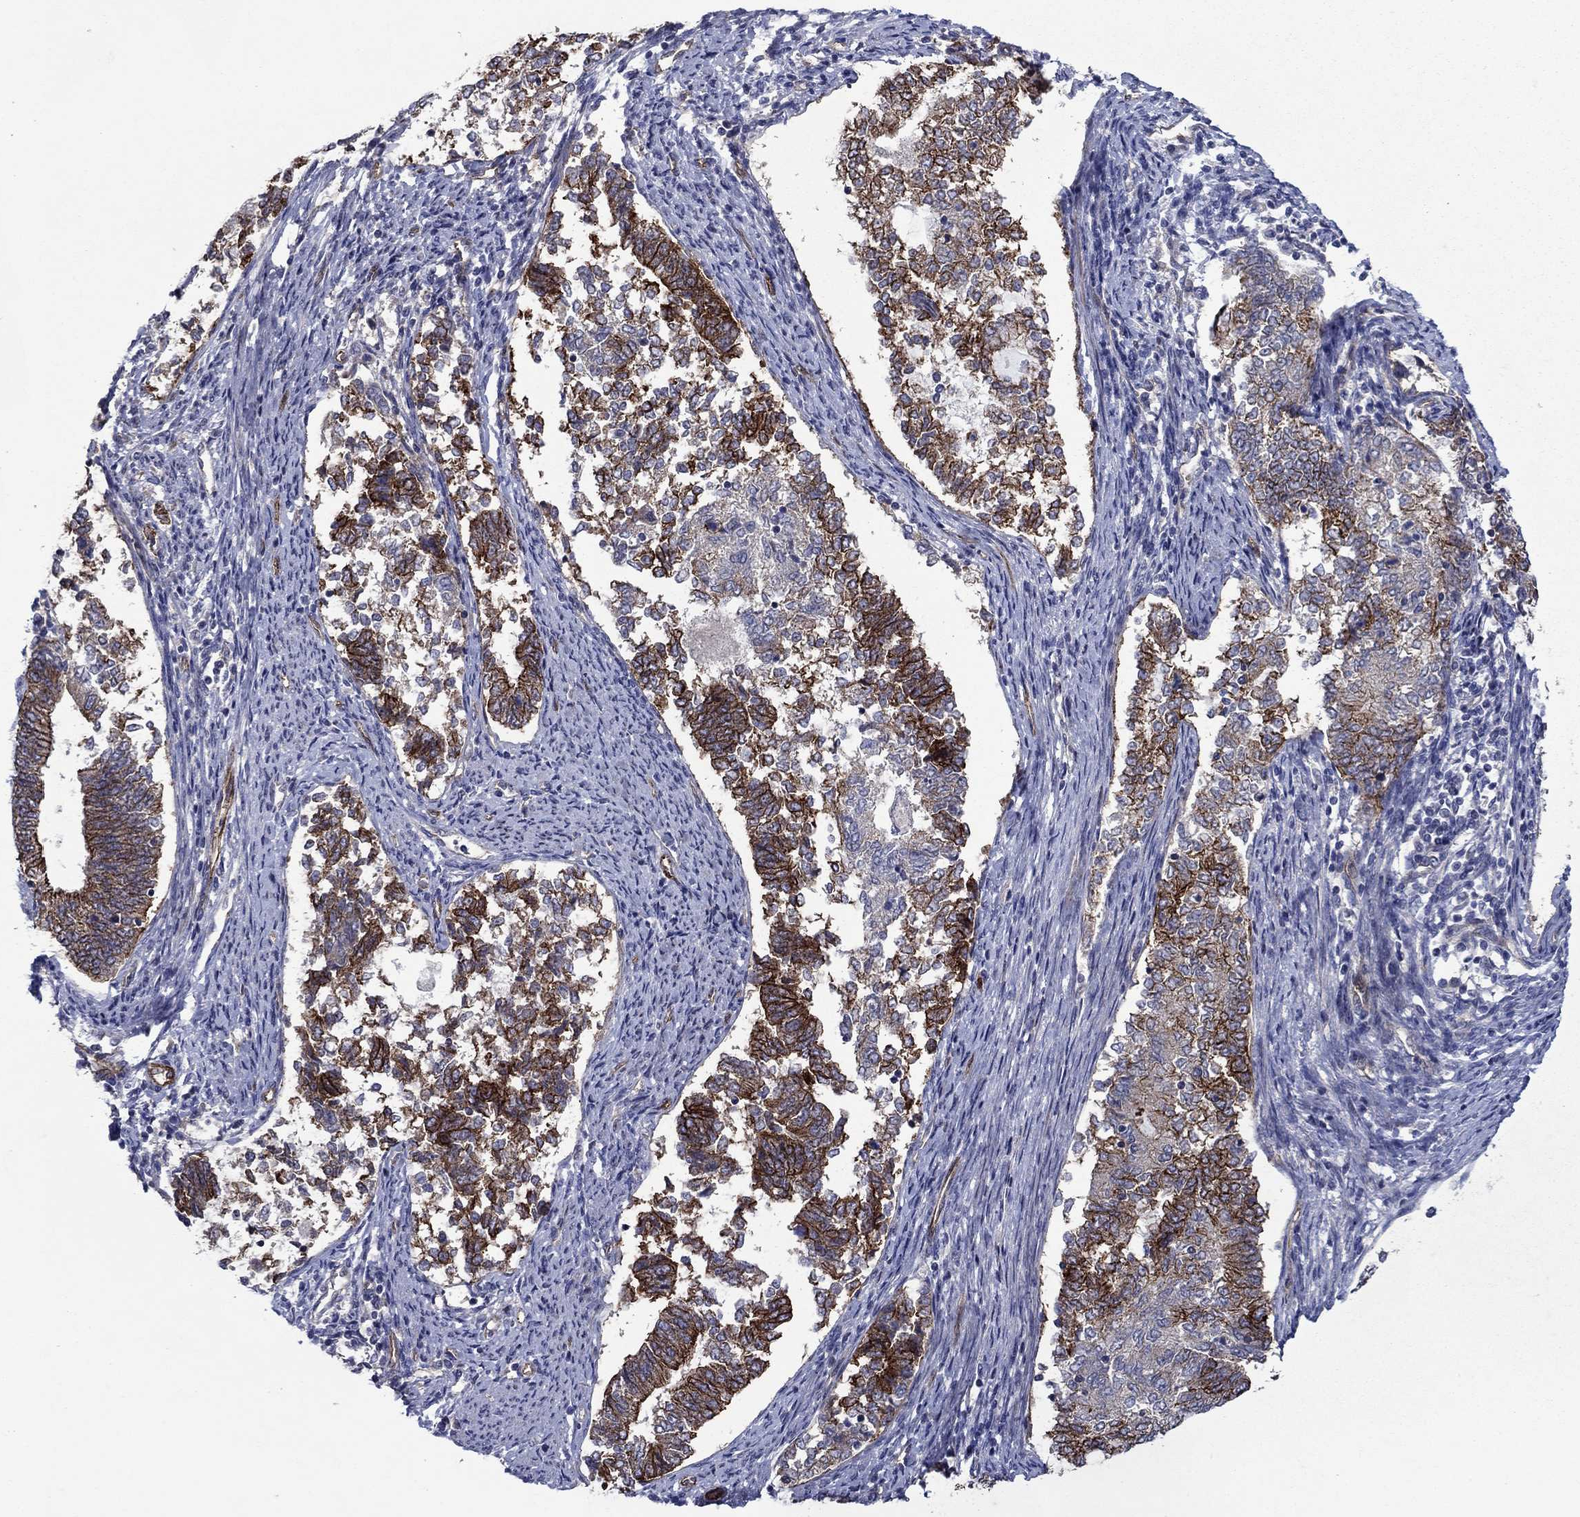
{"staining": {"intensity": "moderate", "quantity": "25%-75%", "location": "cytoplasmic/membranous"}, "tissue": "endometrial cancer", "cell_type": "Tumor cells", "image_type": "cancer", "snomed": [{"axis": "morphology", "description": "Adenocarcinoma, NOS"}, {"axis": "topography", "description": "Endometrium"}], "caption": "The photomicrograph exhibits immunohistochemical staining of endometrial cancer. There is moderate cytoplasmic/membranous positivity is present in approximately 25%-75% of tumor cells.", "gene": "SLC7A1", "patient": {"sex": "female", "age": 65}}